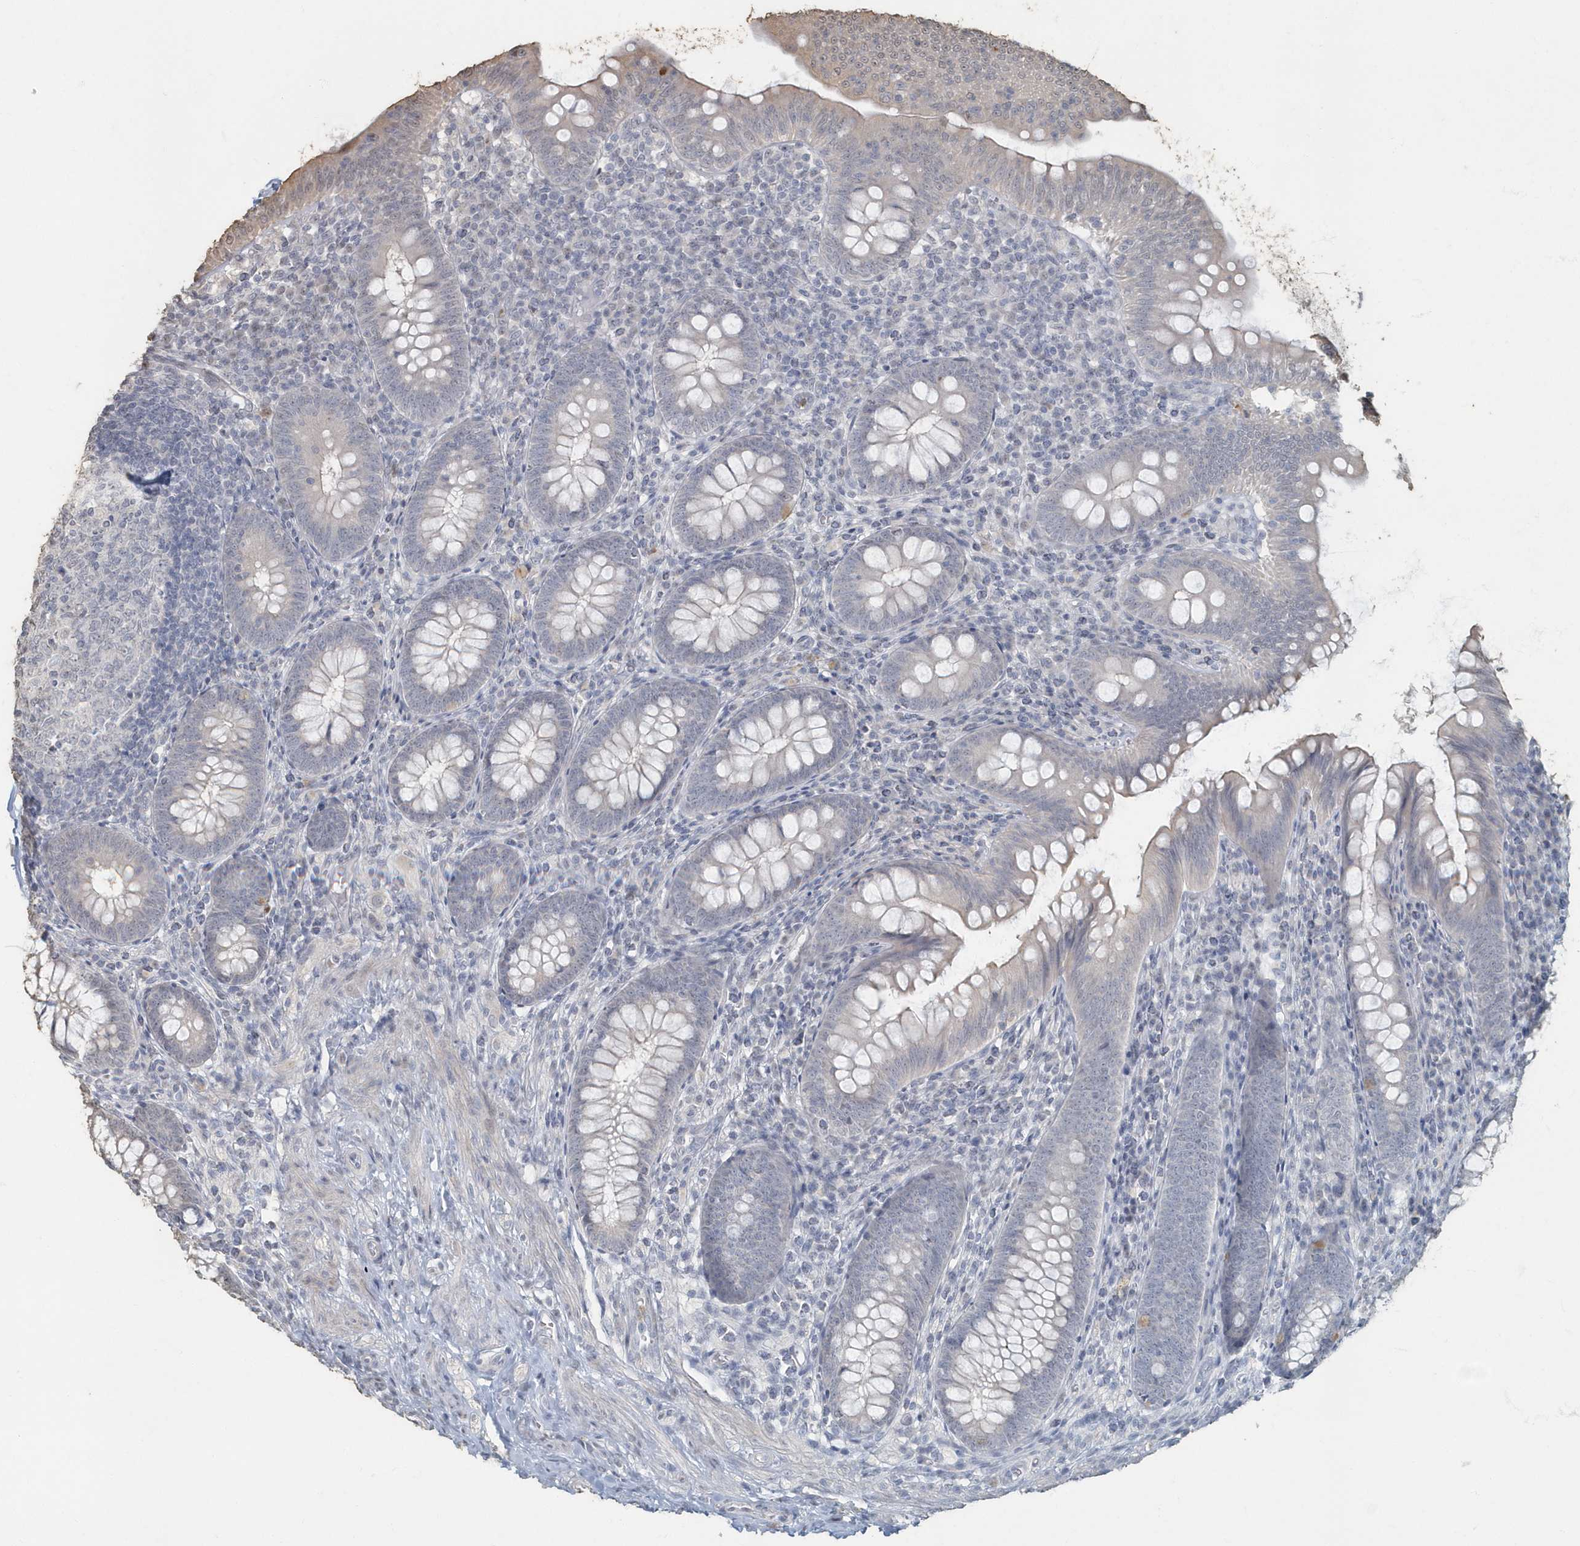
{"staining": {"intensity": "weak", "quantity": "25%-75%", "location": "cytoplasmic/membranous"}, "tissue": "appendix", "cell_type": "Glandular cells", "image_type": "normal", "snomed": [{"axis": "morphology", "description": "Normal tissue, NOS"}, {"axis": "topography", "description": "Appendix"}], "caption": "An image showing weak cytoplasmic/membranous staining in approximately 25%-75% of glandular cells in normal appendix, as visualized by brown immunohistochemical staining.", "gene": "MYOT", "patient": {"sex": "male", "age": 14}}